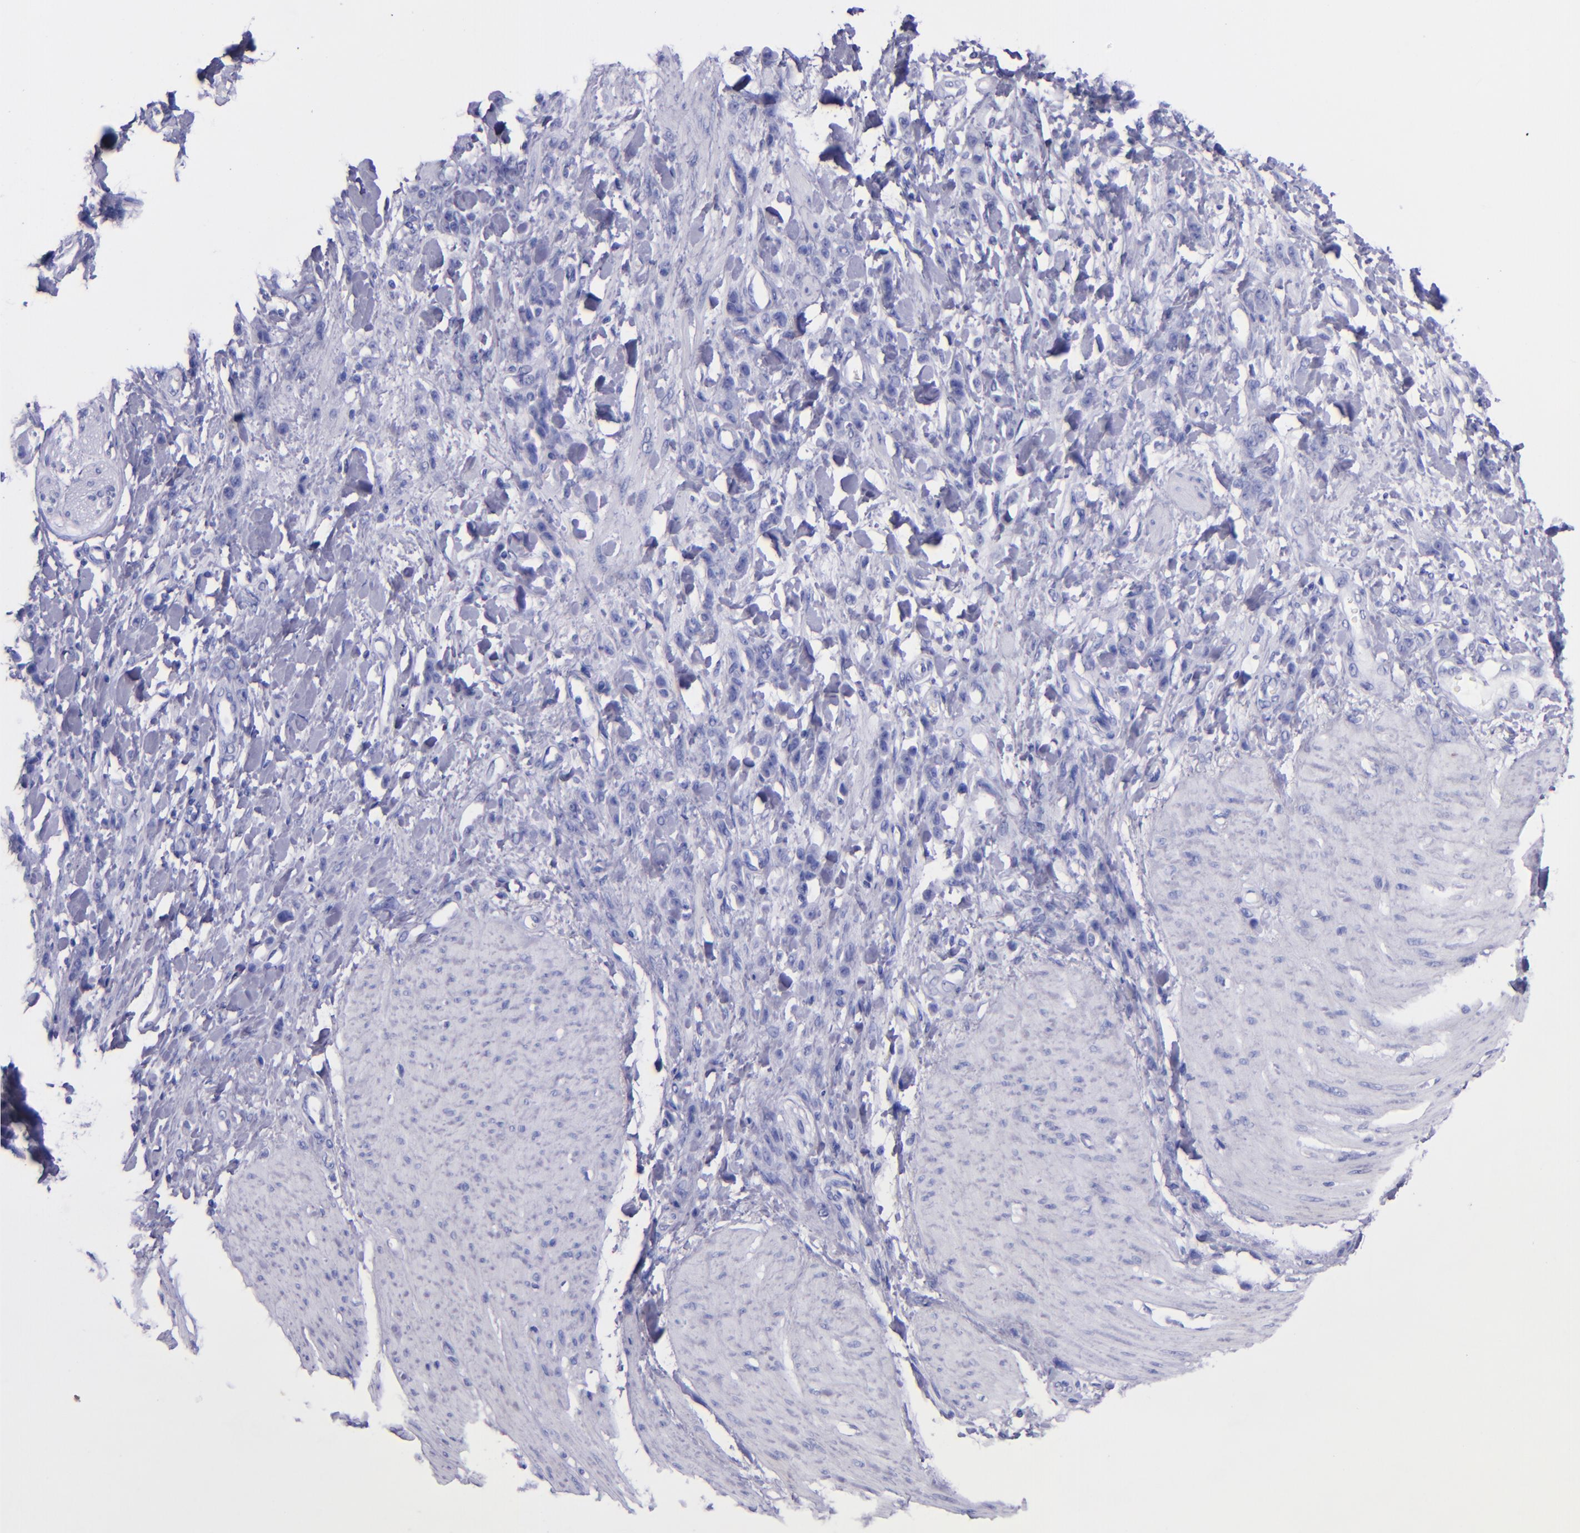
{"staining": {"intensity": "negative", "quantity": "none", "location": "none"}, "tissue": "stomach cancer", "cell_type": "Tumor cells", "image_type": "cancer", "snomed": [{"axis": "morphology", "description": "Normal tissue, NOS"}, {"axis": "morphology", "description": "Adenocarcinoma, NOS"}, {"axis": "topography", "description": "Stomach"}], "caption": "This is a photomicrograph of immunohistochemistry (IHC) staining of stomach cancer (adenocarcinoma), which shows no expression in tumor cells.", "gene": "LAG3", "patient": {"sex": "male", "age": 82}}